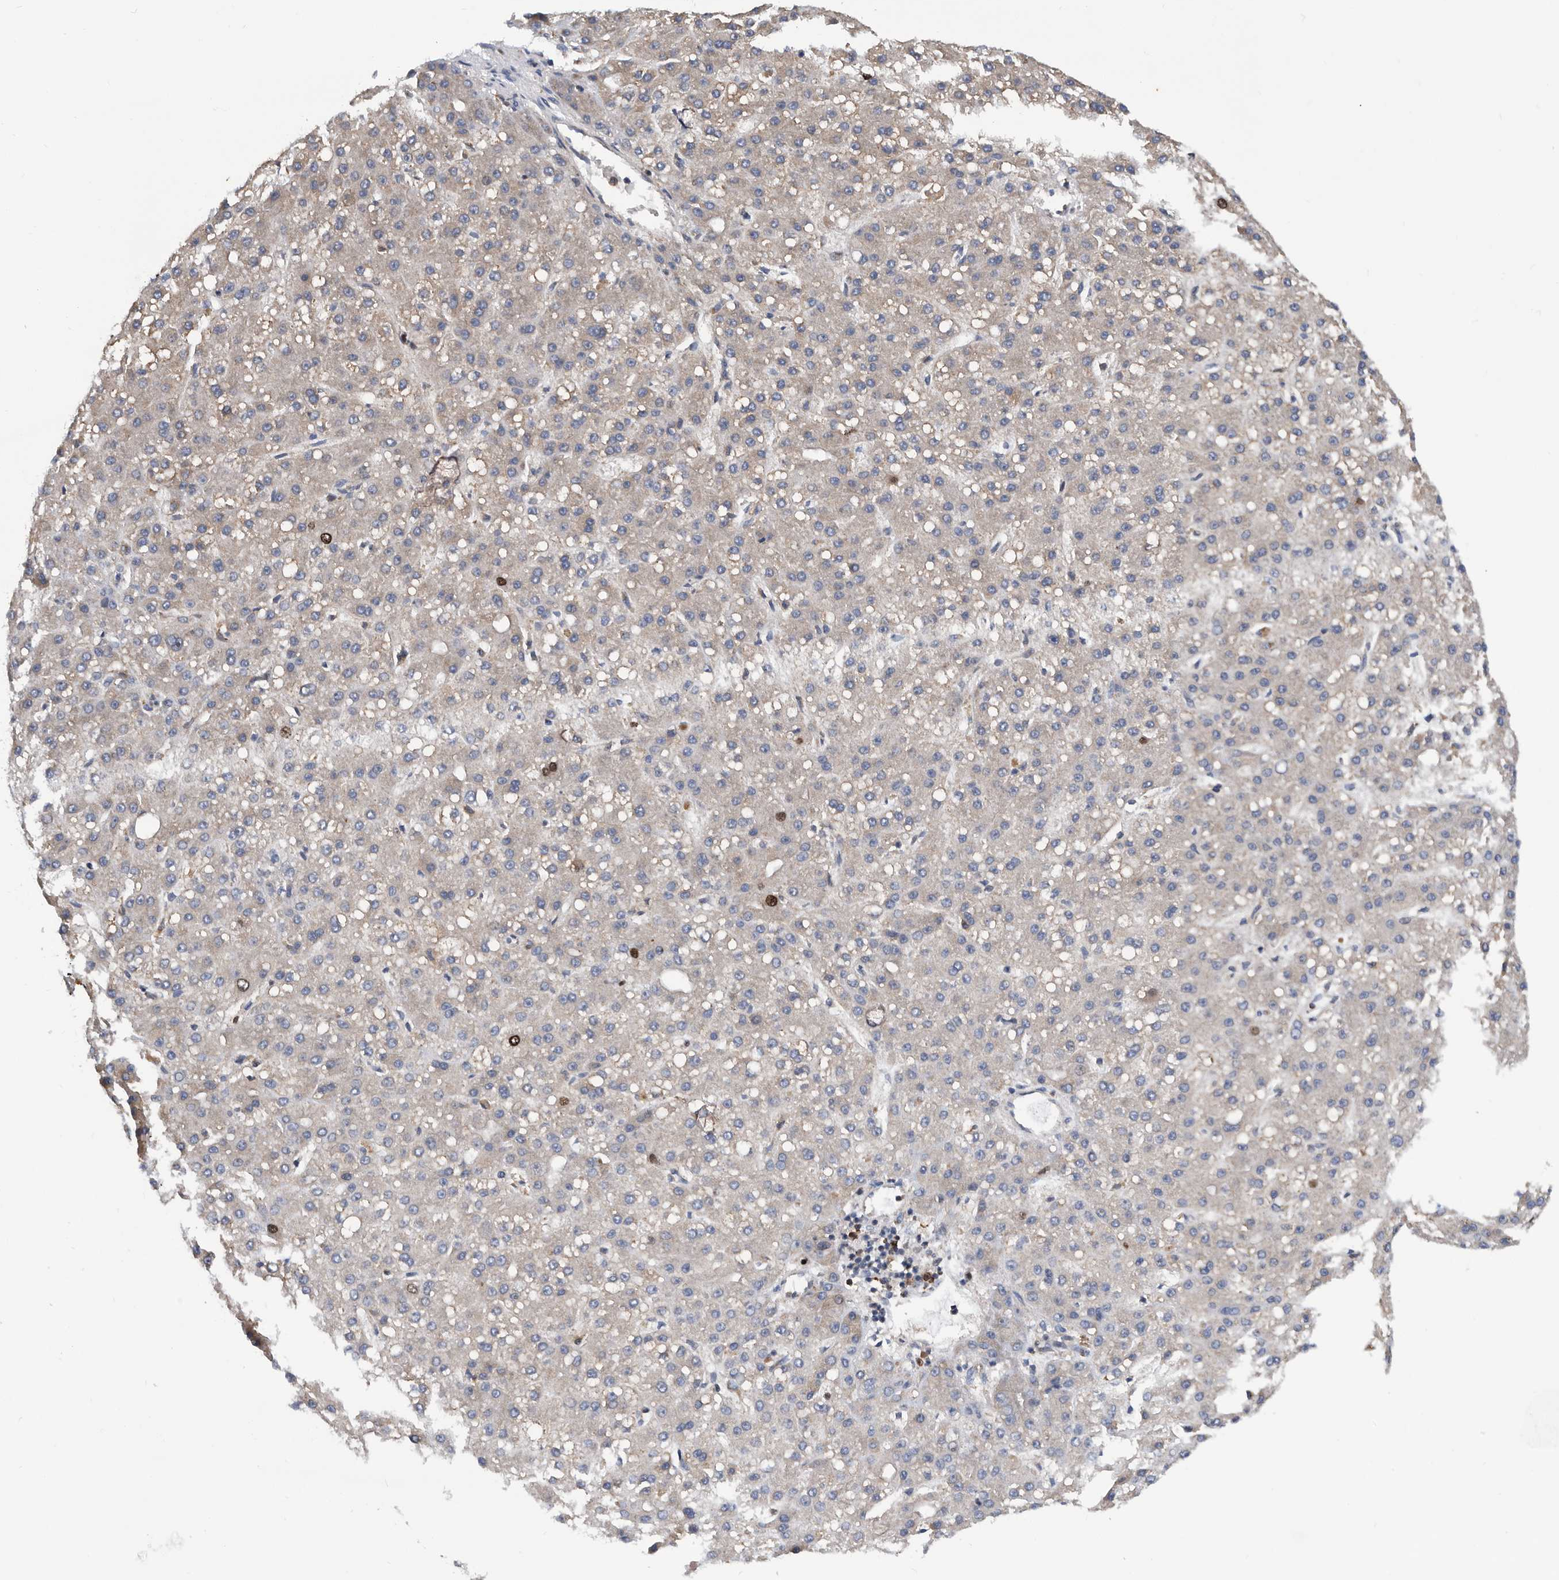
{"staining": {"intensity": "weak", "quantity": "25%-75%", "location": "cytoplasmic/membranous"}, "tissue": "liver cancer", "cell_type": "Tumor cells", "image_type": "cancer", "snomed": [{"axis": "morphology", "description": "Carcinoma, Hepatocellular, NOS"}, {"axis": "topography", "description": "Liver"}], "caption": "The photomicrograph demonstrates immunohistochemical staining of hepatocellular carcinoma (liver). There is weak cytoplasmic/membranous expression is present in approximately 25%-75% of tumor cells. (DAB IHC, brown staining for protein, blue staining for nuclei).", "gene": "ATAD2", "patient": {"sex": "male", "age": 67}}